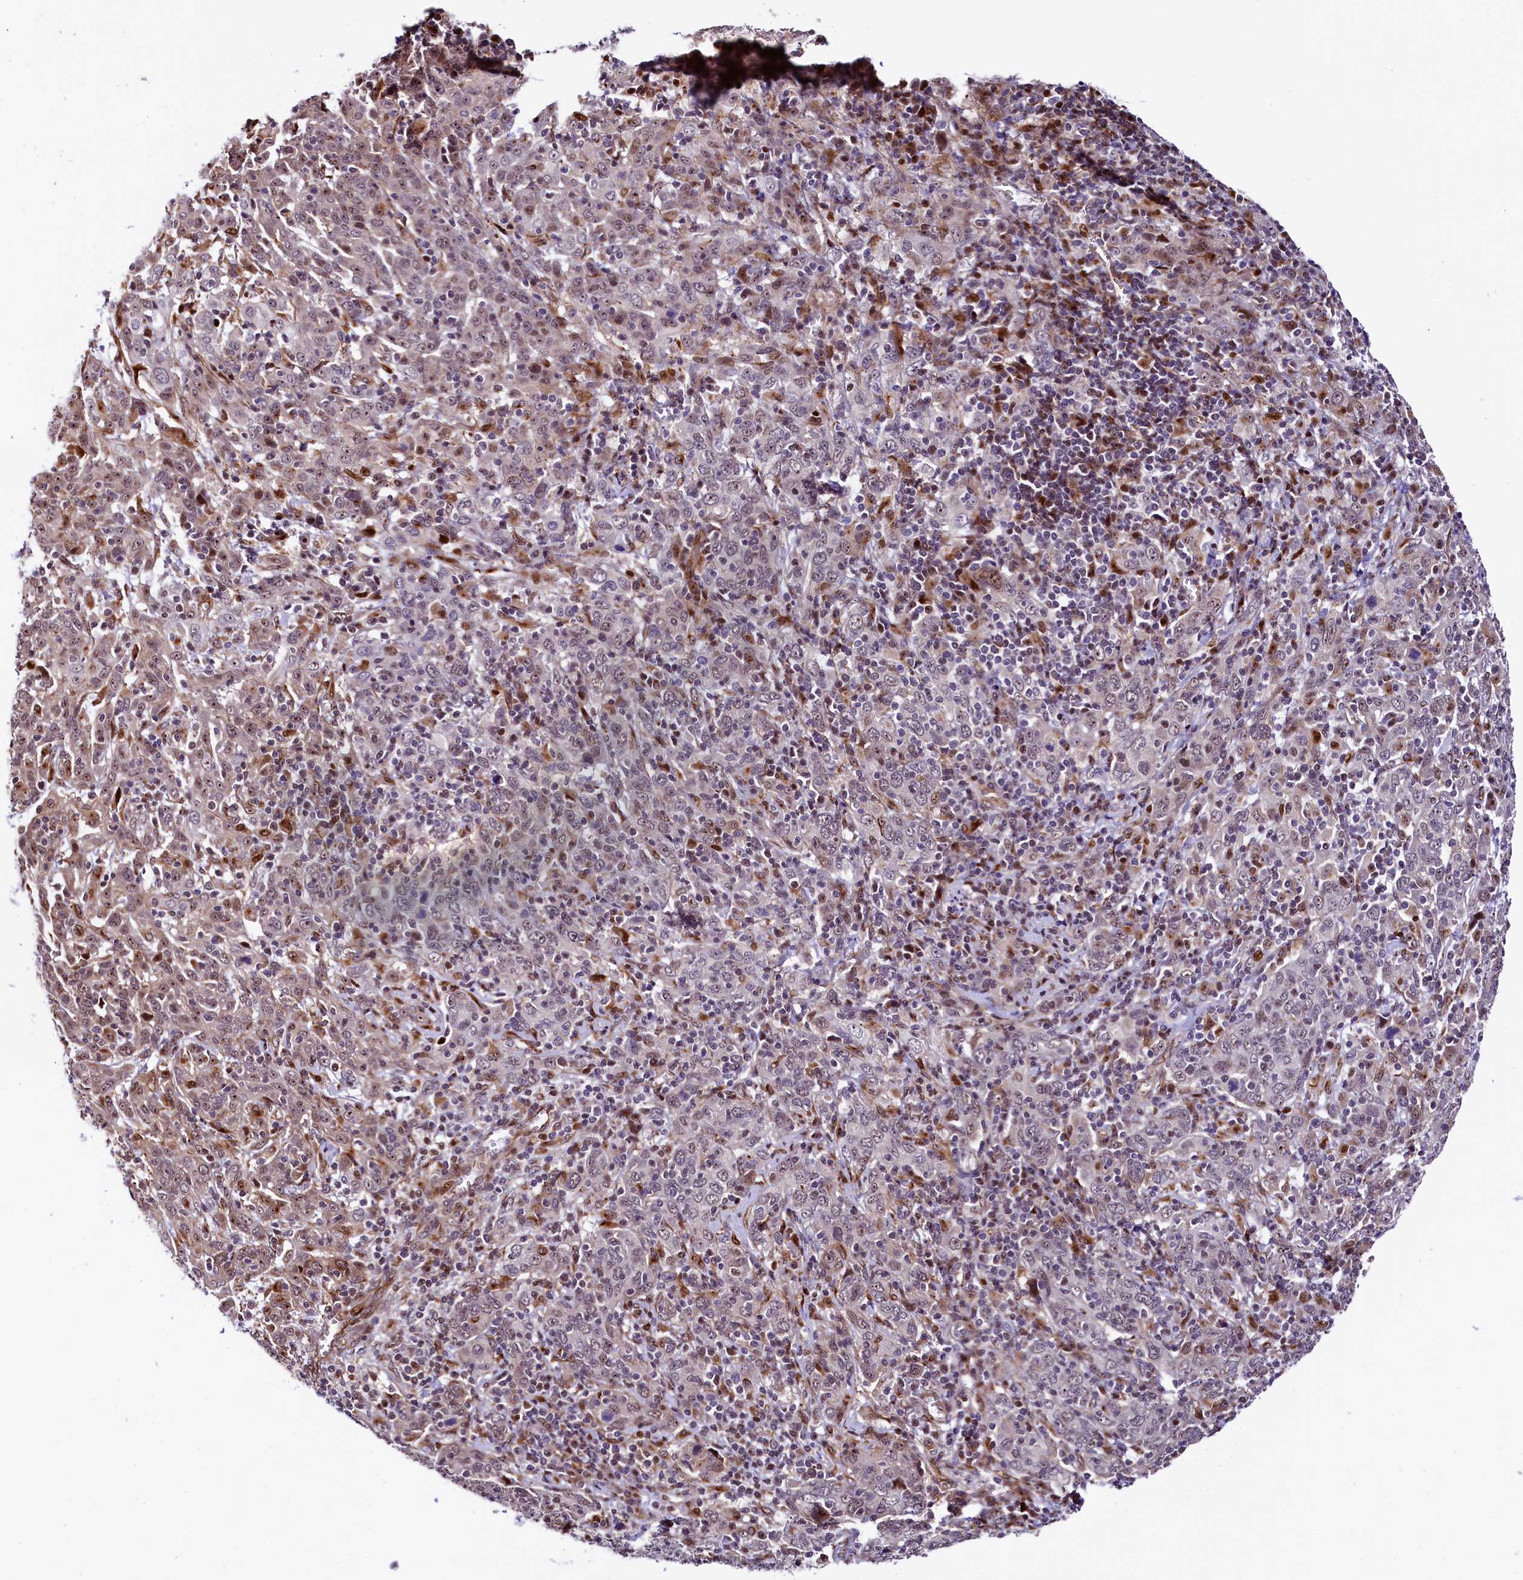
{"staining": {"intensity": "strong", "quantity": "<25%", "location": "nuclear"}, "tissue": "cervical cancer", "cell_type": "Tumor cells", "image_type": "cancer", "snomed": [{"axis": "morphology", "description": "Squamous cell carcinoma, NOS"}, {"axis": "topography", "description": "Cervix"}], "caption": "Immunohistochemistry staining of cervical cancer (squamous cell carcinoma), which shows medium levels of strong nuclear expression in approximately <25% of tumor cells indicating strong nuclear protein positivity. The staining was performed using DAB (brown) for protein detection and nuclei were counterstained in hematoxylin (blue).", "gene": "TRMT112", "patient": {"sex": "female", "age": 67}}